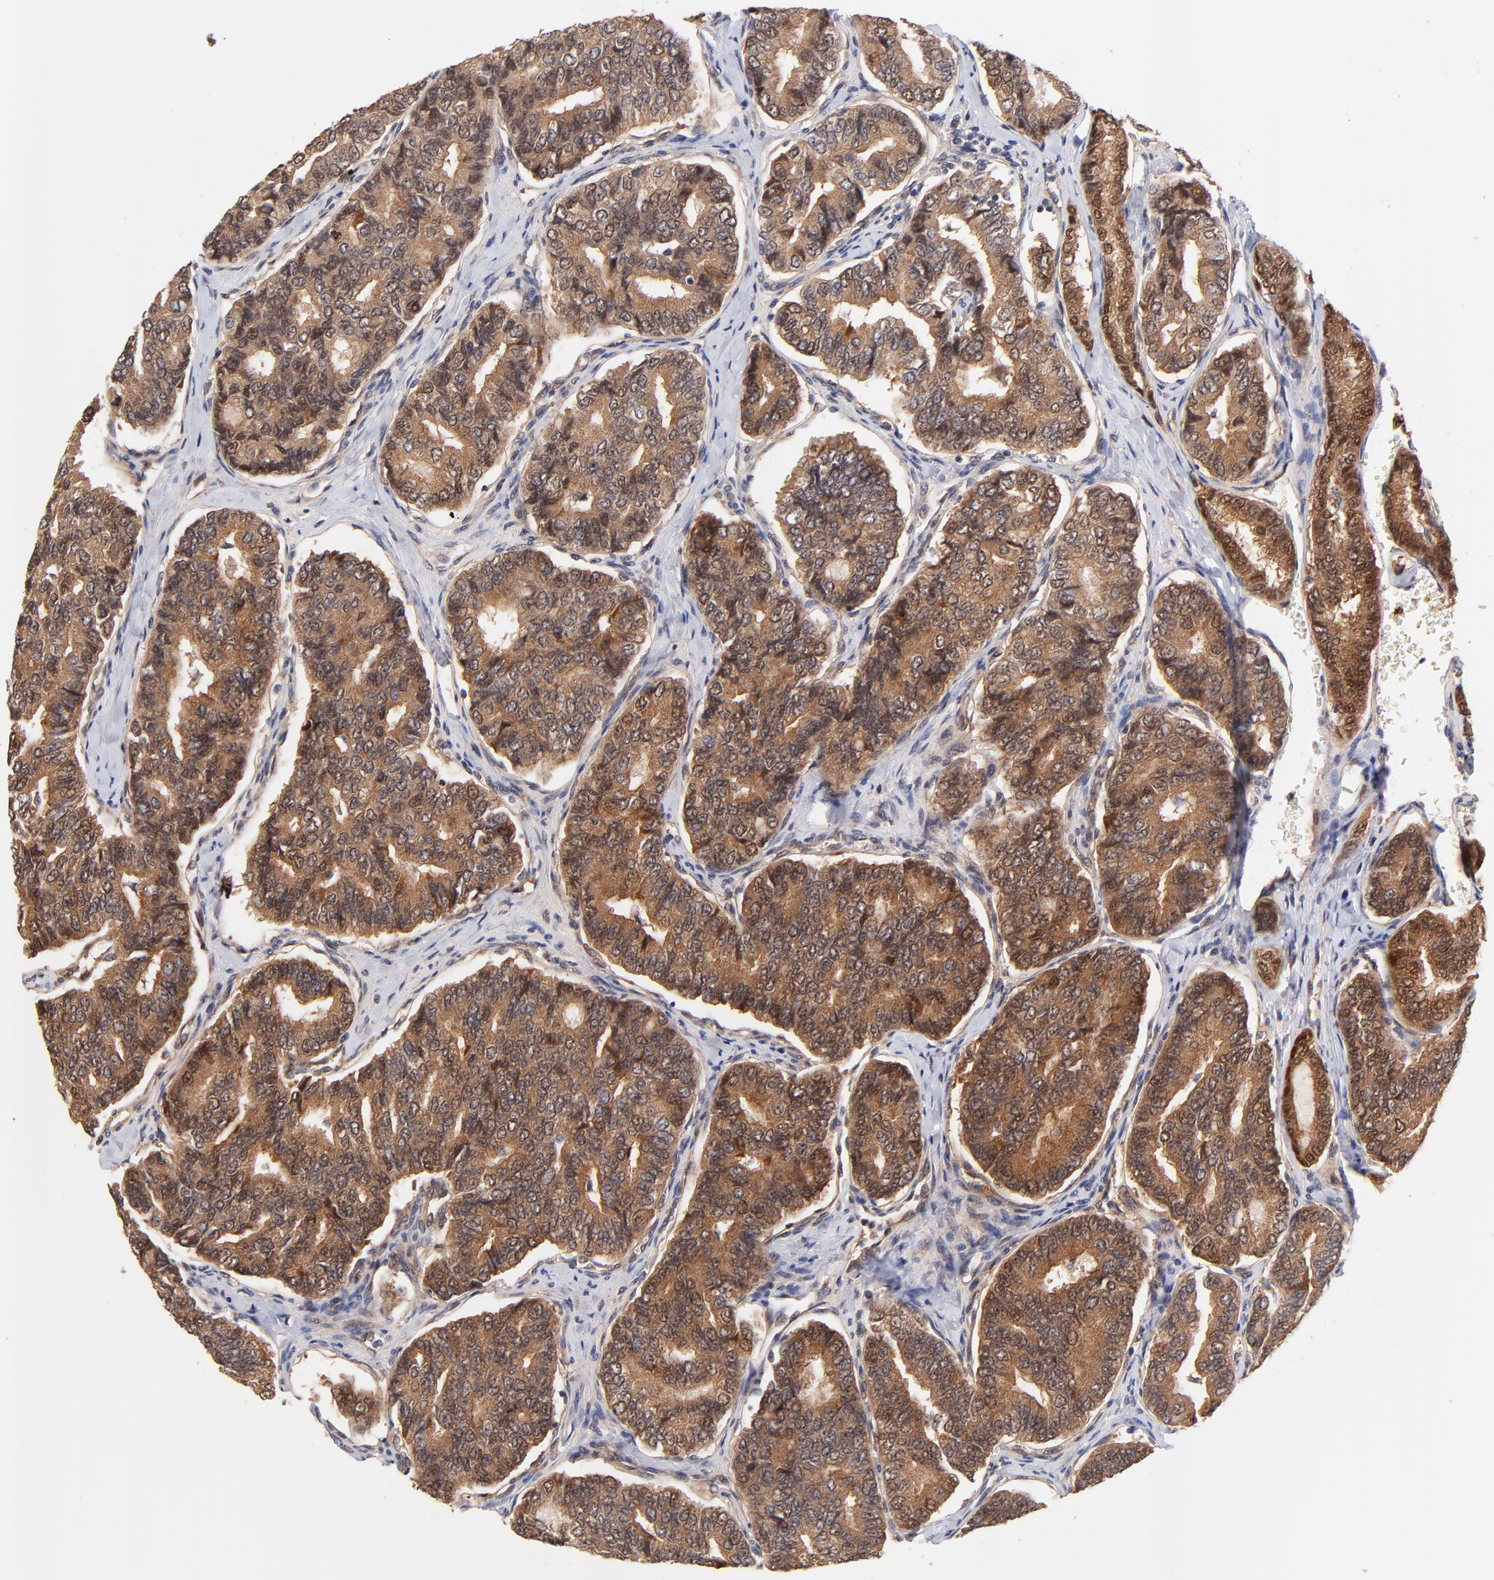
{"staining": {"intensity": "strong", "quantity": ">75%", "location": "cytoplasmic/membranous,nuclear"}, "tissue": "thyroid cancer", "cell_type": "Tumor cells", "image_type": "cancer", "snomed": [{"axis": "morphology", "description": "Papillary adenocarcinoma, NOS"}, {"axis": "topography", "description": "Thyroid gland"}], "caption": "DAB (3,3'-diaminobenzidine) immunohistochemical staining of human papillary adenocarcinoma (thyroid) reveals strong cytoplasmic/membranous and nuclear protein expression in approximately >75% of tumor cells.", "gene": "TXNL1", "patient": {"sex": "female", "age": 35}}